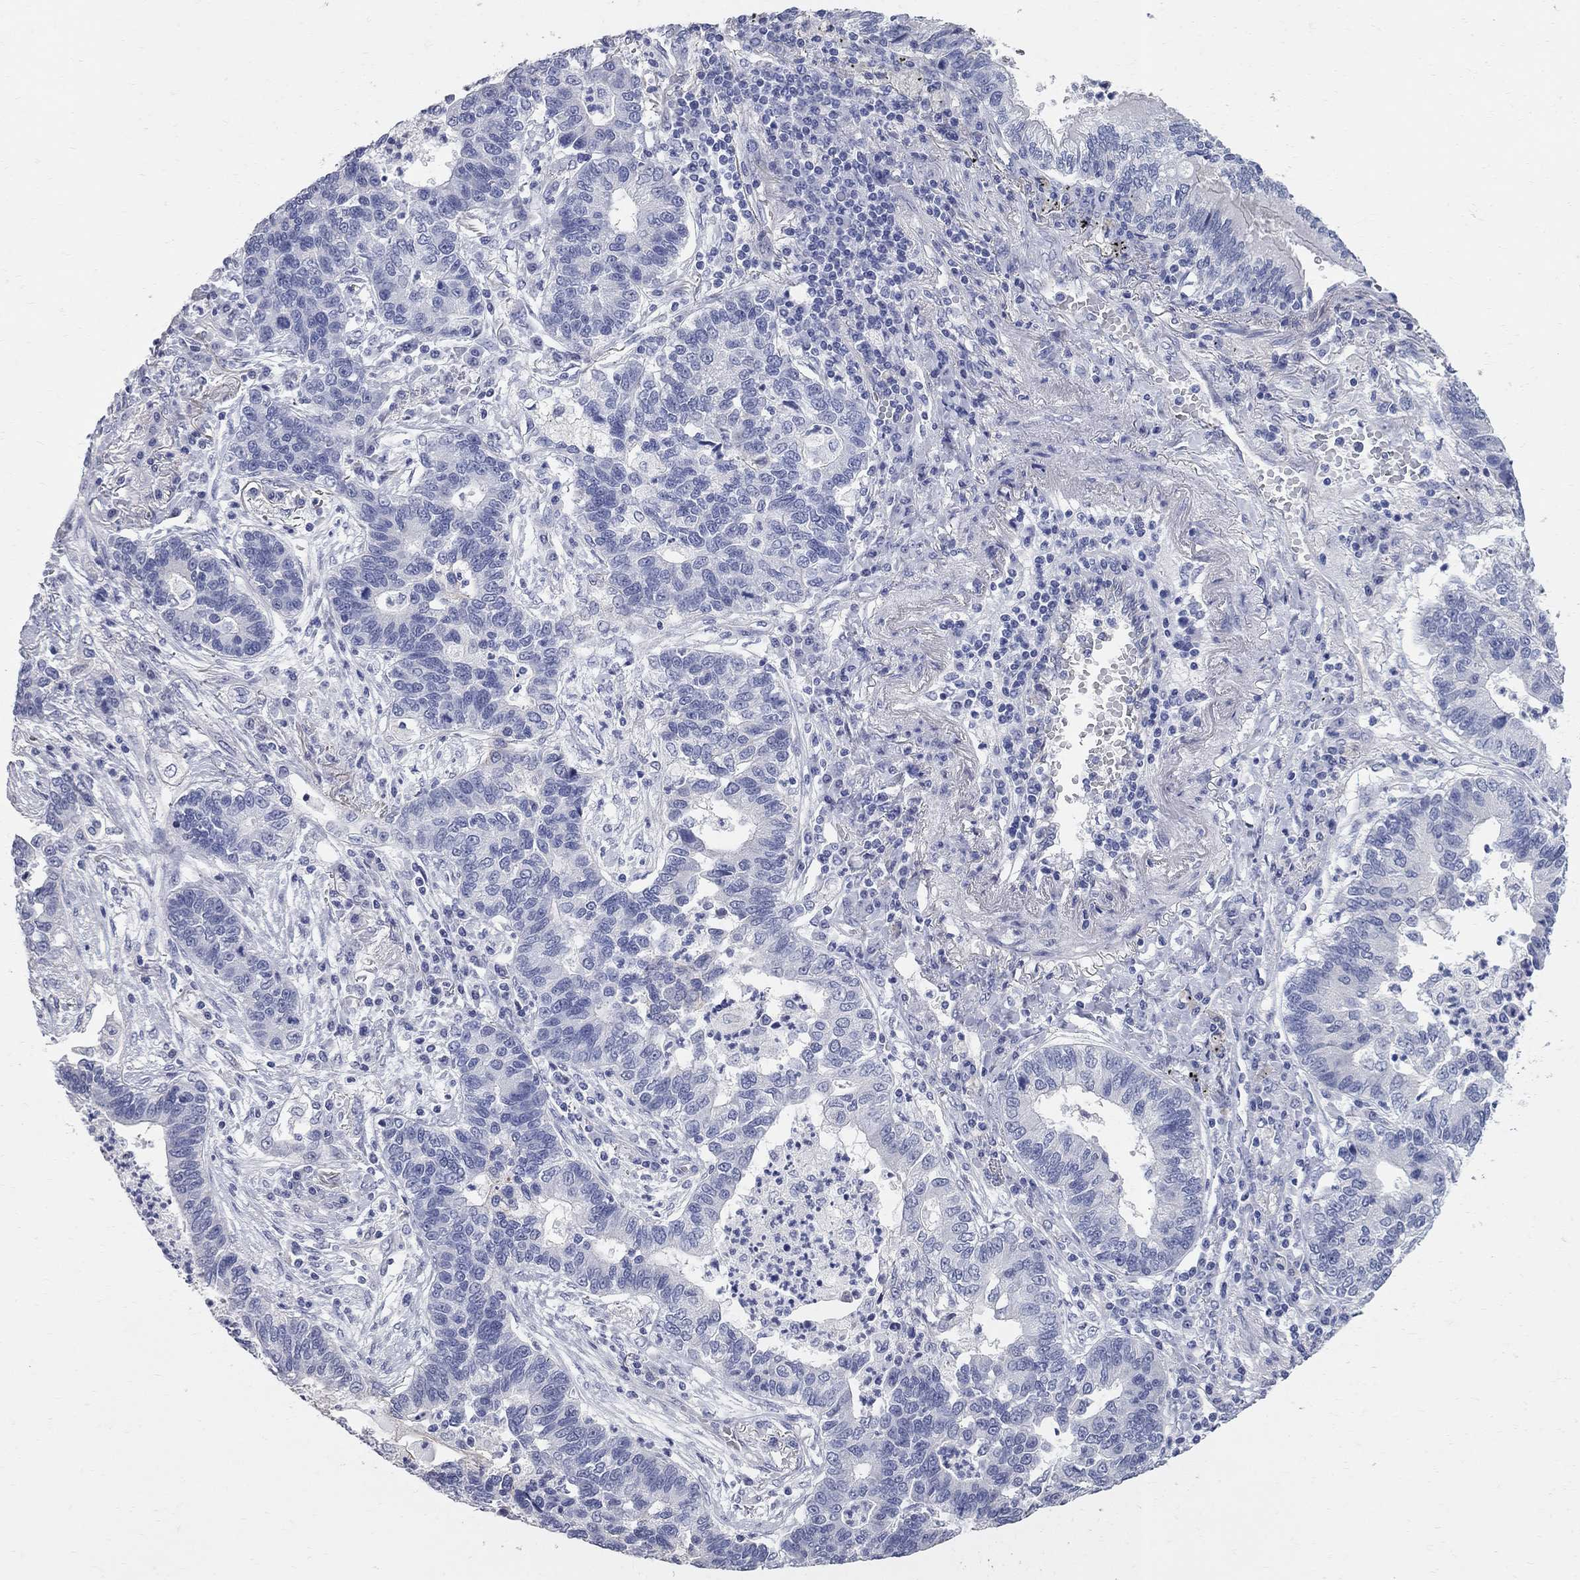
{"staining": {"intensity": "negative", "quantity": "none", "location": "none"}, "tissue": "lung cancer", "cell_type": "Tumor cells", "image_type": "cancer", "snomed": [{"axis": "morphology", "description": "Adenocarcinoma, NOS"}, {"axis": "topography", "description": "Lung"}], "caption": "A high-resolution image shows IHC staining of lung cancer, which shows no significant positivity in tumor cells.", "gene": "AOX1", "patient": {"sex": "female", "age": 57}}